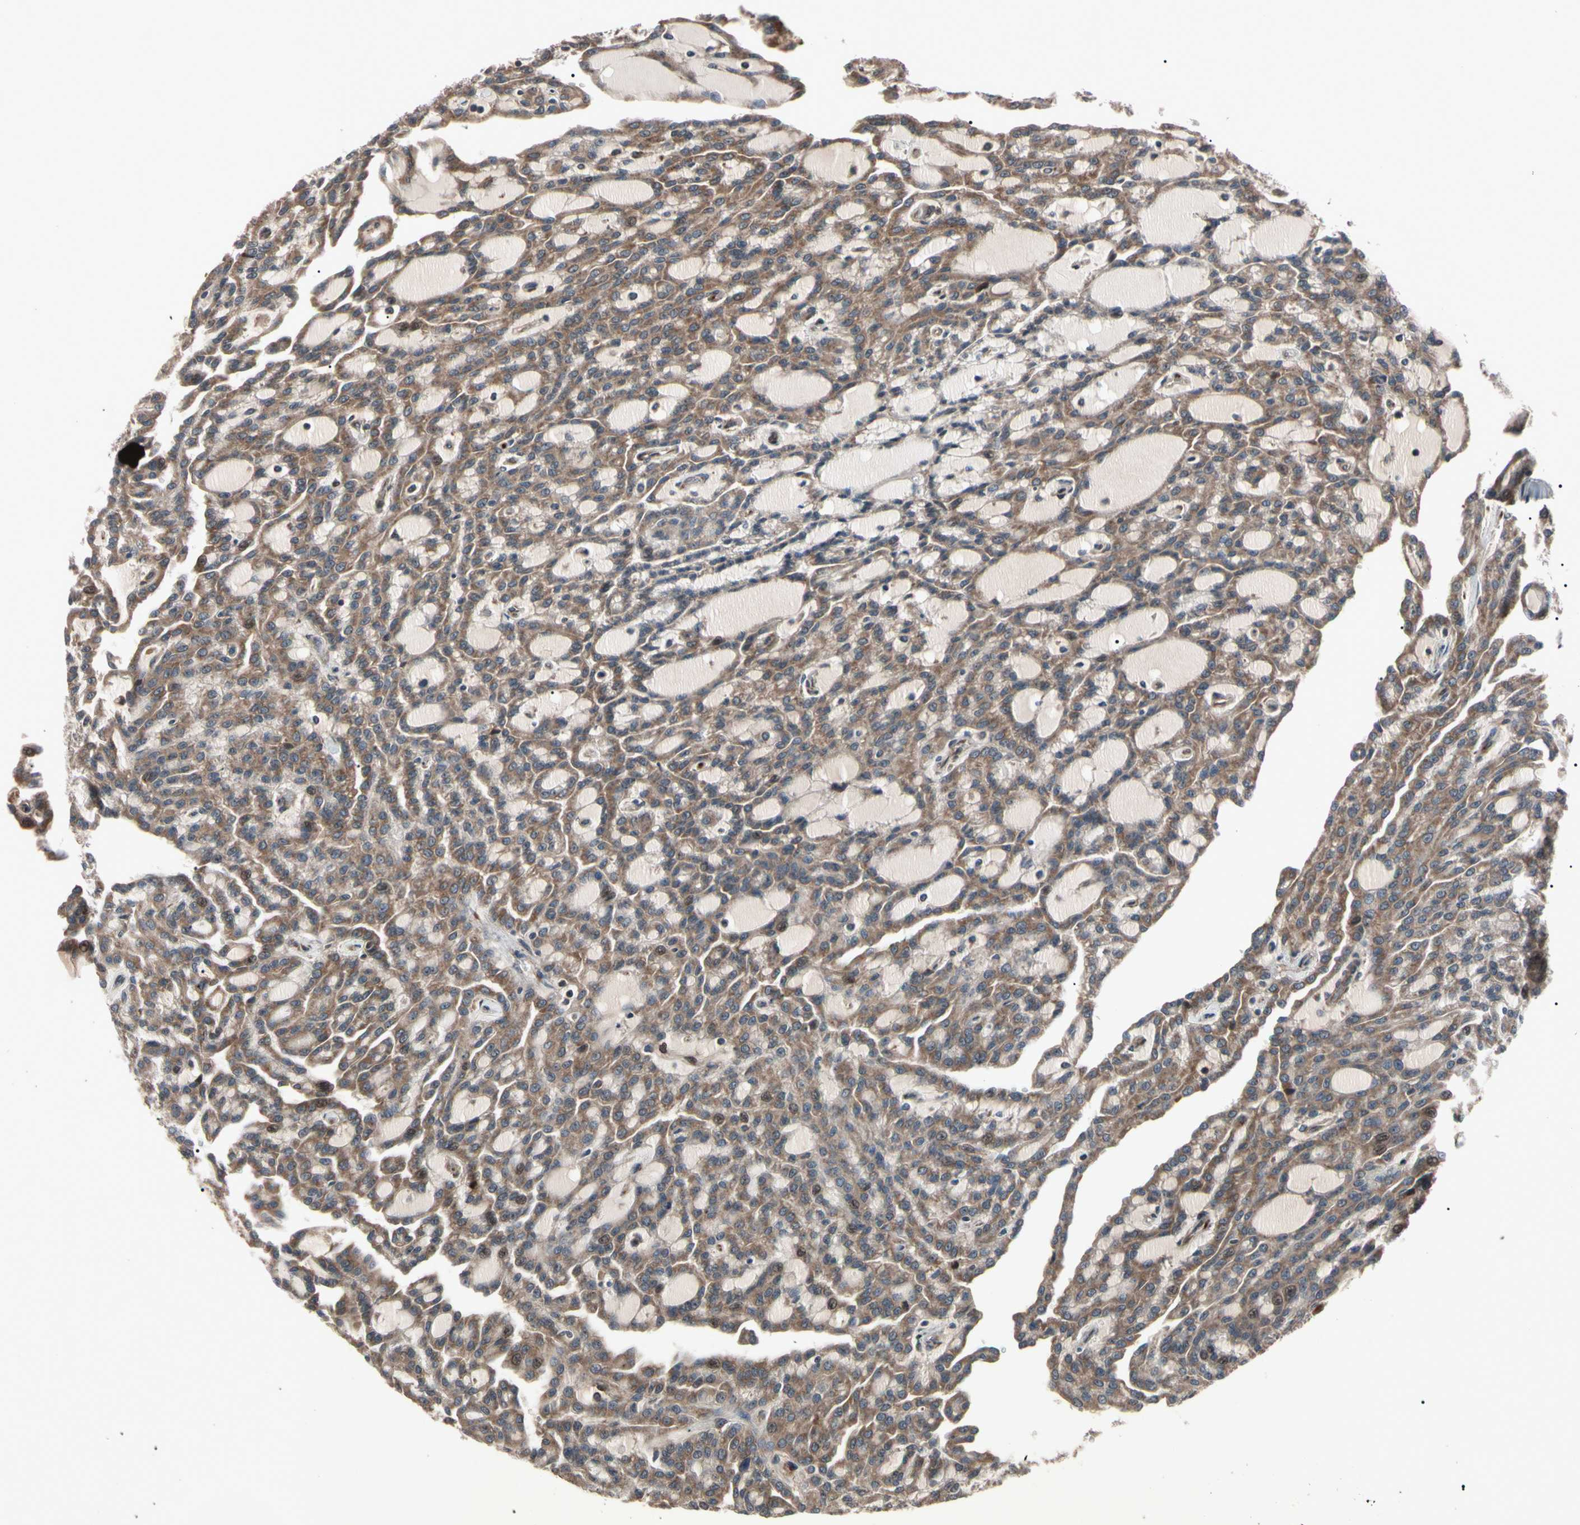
{"staining": {"intensity": "moderate", "quantity": ">75%", "location": "cytoplasmic/membranous"}, "tissue": "renal cancer", "cell_type": "Tumor cells", "image_type": "cancer", "snomed": [{"axis": "morphology", "description": "Adenocarcinoma, NOS"}, {"axis": "topography", "description": "Kidney"}], "caption": "IHC (DAB (3,3'-diaminobenzidine)) staining of renal adenocarcinoma displays moderate cytoplasmic/membranous protein positivity in about >75% of tumor cells.", "gene": "GUCY1B1", "patient": {"sex": "male", "age": 63}}